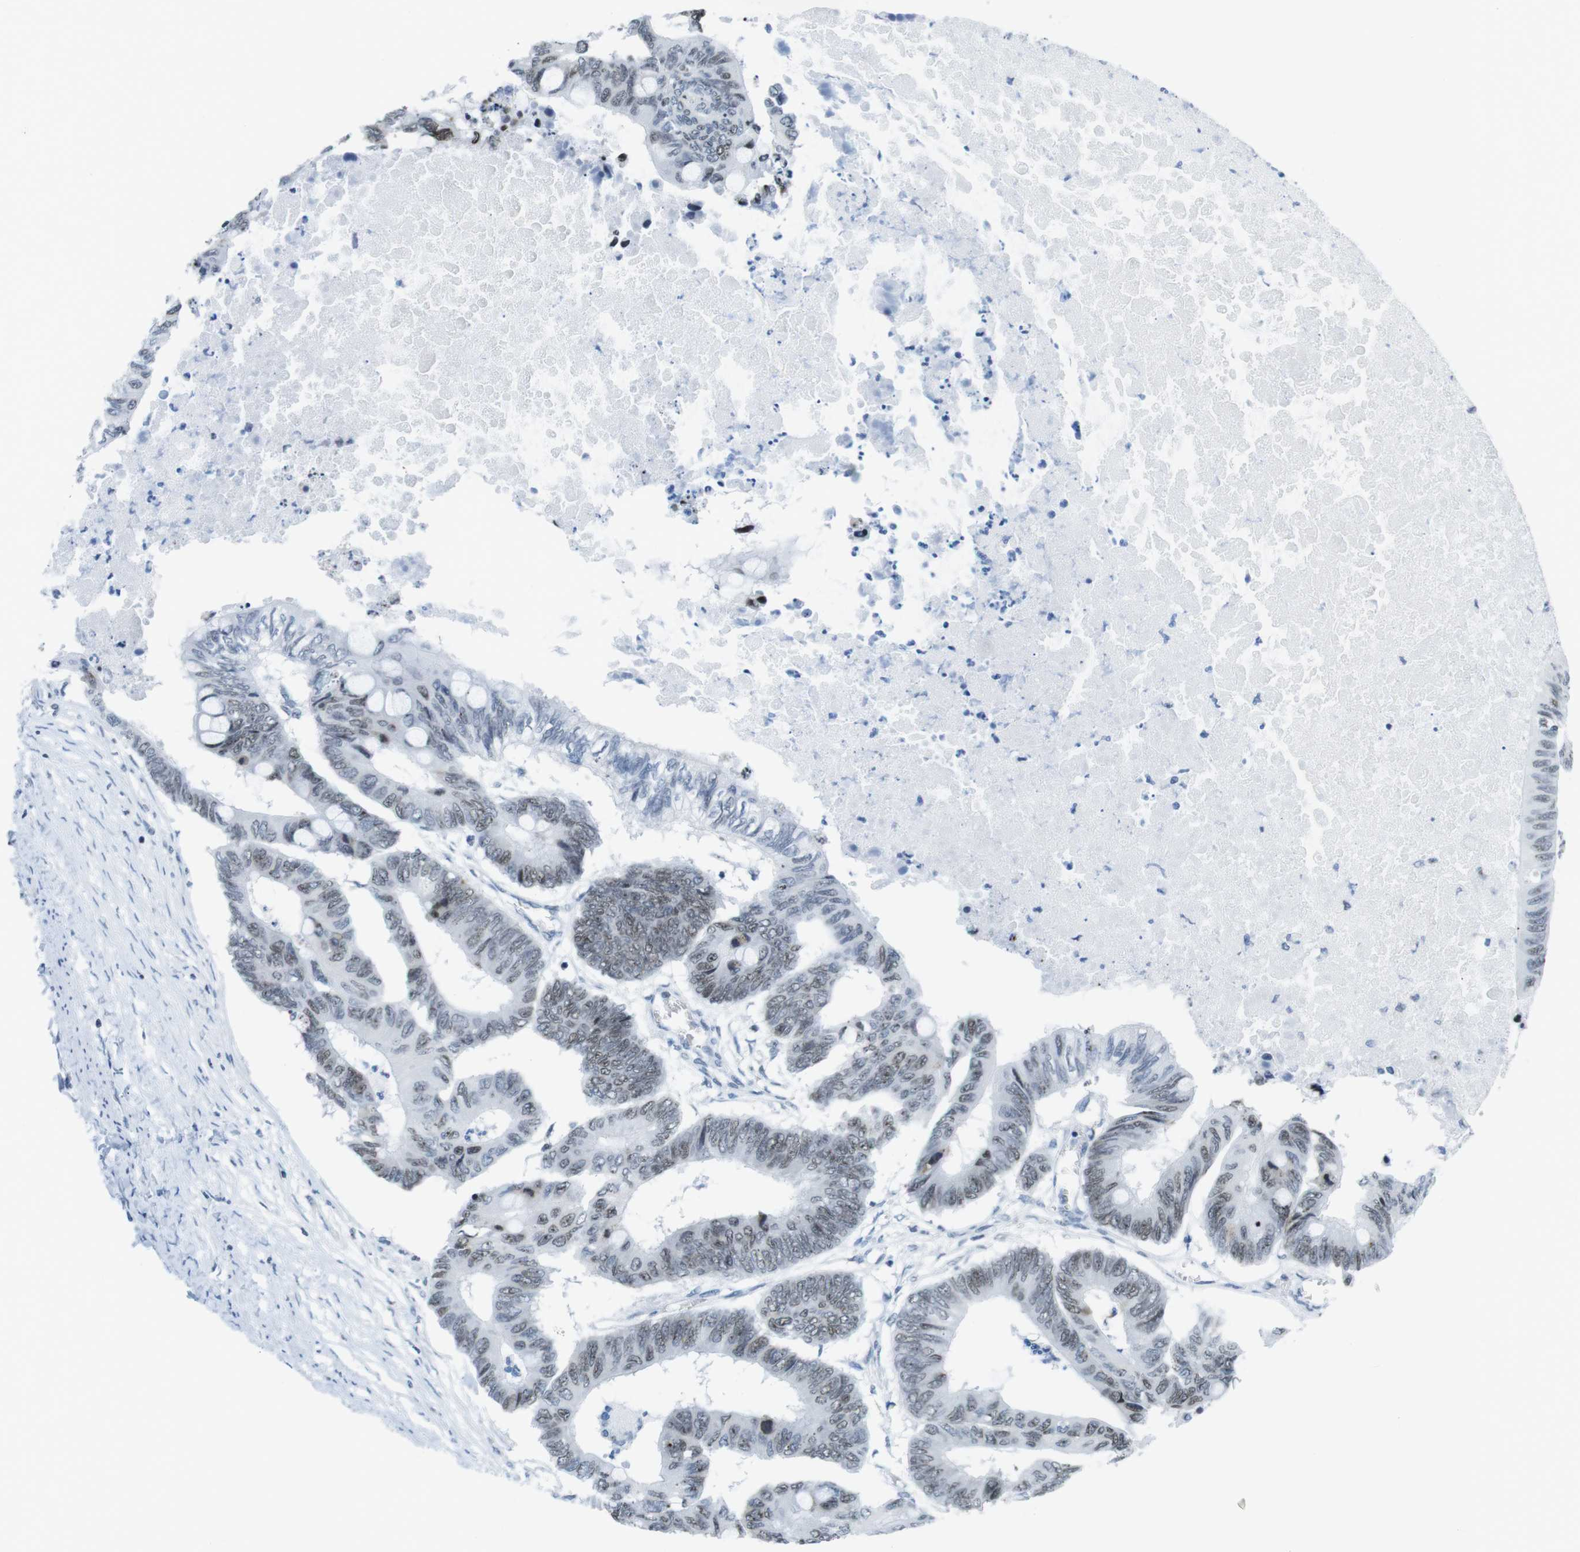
{"staining": {"intensity": "weak", "quantity": "25%-75%", "location": "nuclear"}, "tissue": "colorectal cancer", "cell_type": "Tumor cells", "image_type": "cancer", "snomed": [{"axis": "morphology", "description": "Normal tissue, NOS"}, {"axis": "morphology", "description": "Adenocarcinoma, NOS"}, {"axis": "topography", "description": "Rectum"}, {"axis": "topography", "description": "Peripheral nerve tissue"}], "caption": "This is a micrograph of immunohistochemistry staining of colorectal cancer, which shows weak staining in the nuclear of tumor cells.", "gene": "NIFK", "patient": {"sex": "male", "age": 92}}